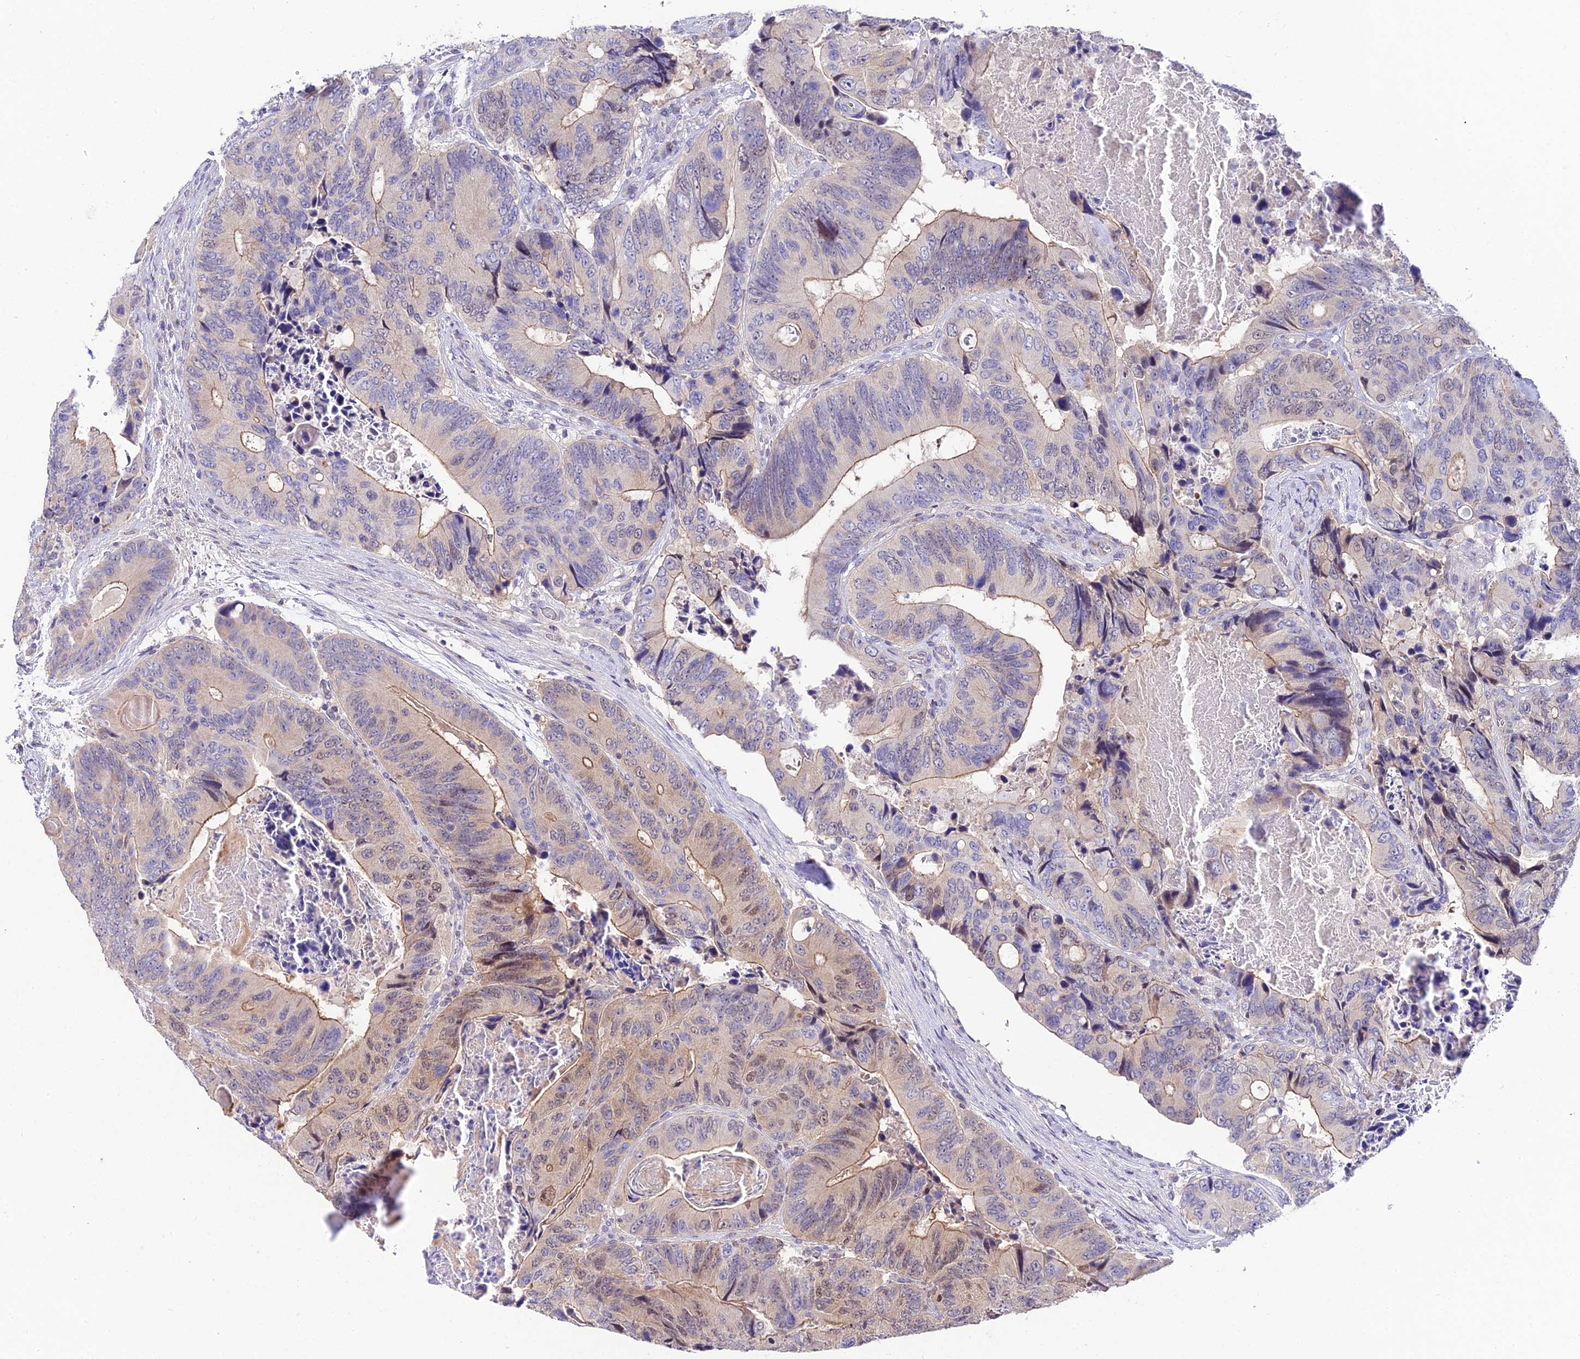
{"staining": {"intensity": "moderate", "quantity": "<25%", "location": "cytoplasmic/membranous,nuclear"}, "tissue": "colorectal cancer", "cell_type": "Tumor cells", "image_type": "cancer", "snomed": [{"axis": "morphology", "description": "Adenocarcinoma, NOS"}, {"axis": "topography", "description": "Colon"}], "caption": "This is an image of IHC staining of adenocarcinoma (colorectal), which shows moderate staining in the cytoplasmic/membranous and nuclear of tumor cells.", "gene": "SHQ1", "patient": {"sex": "male", "age": 84}}